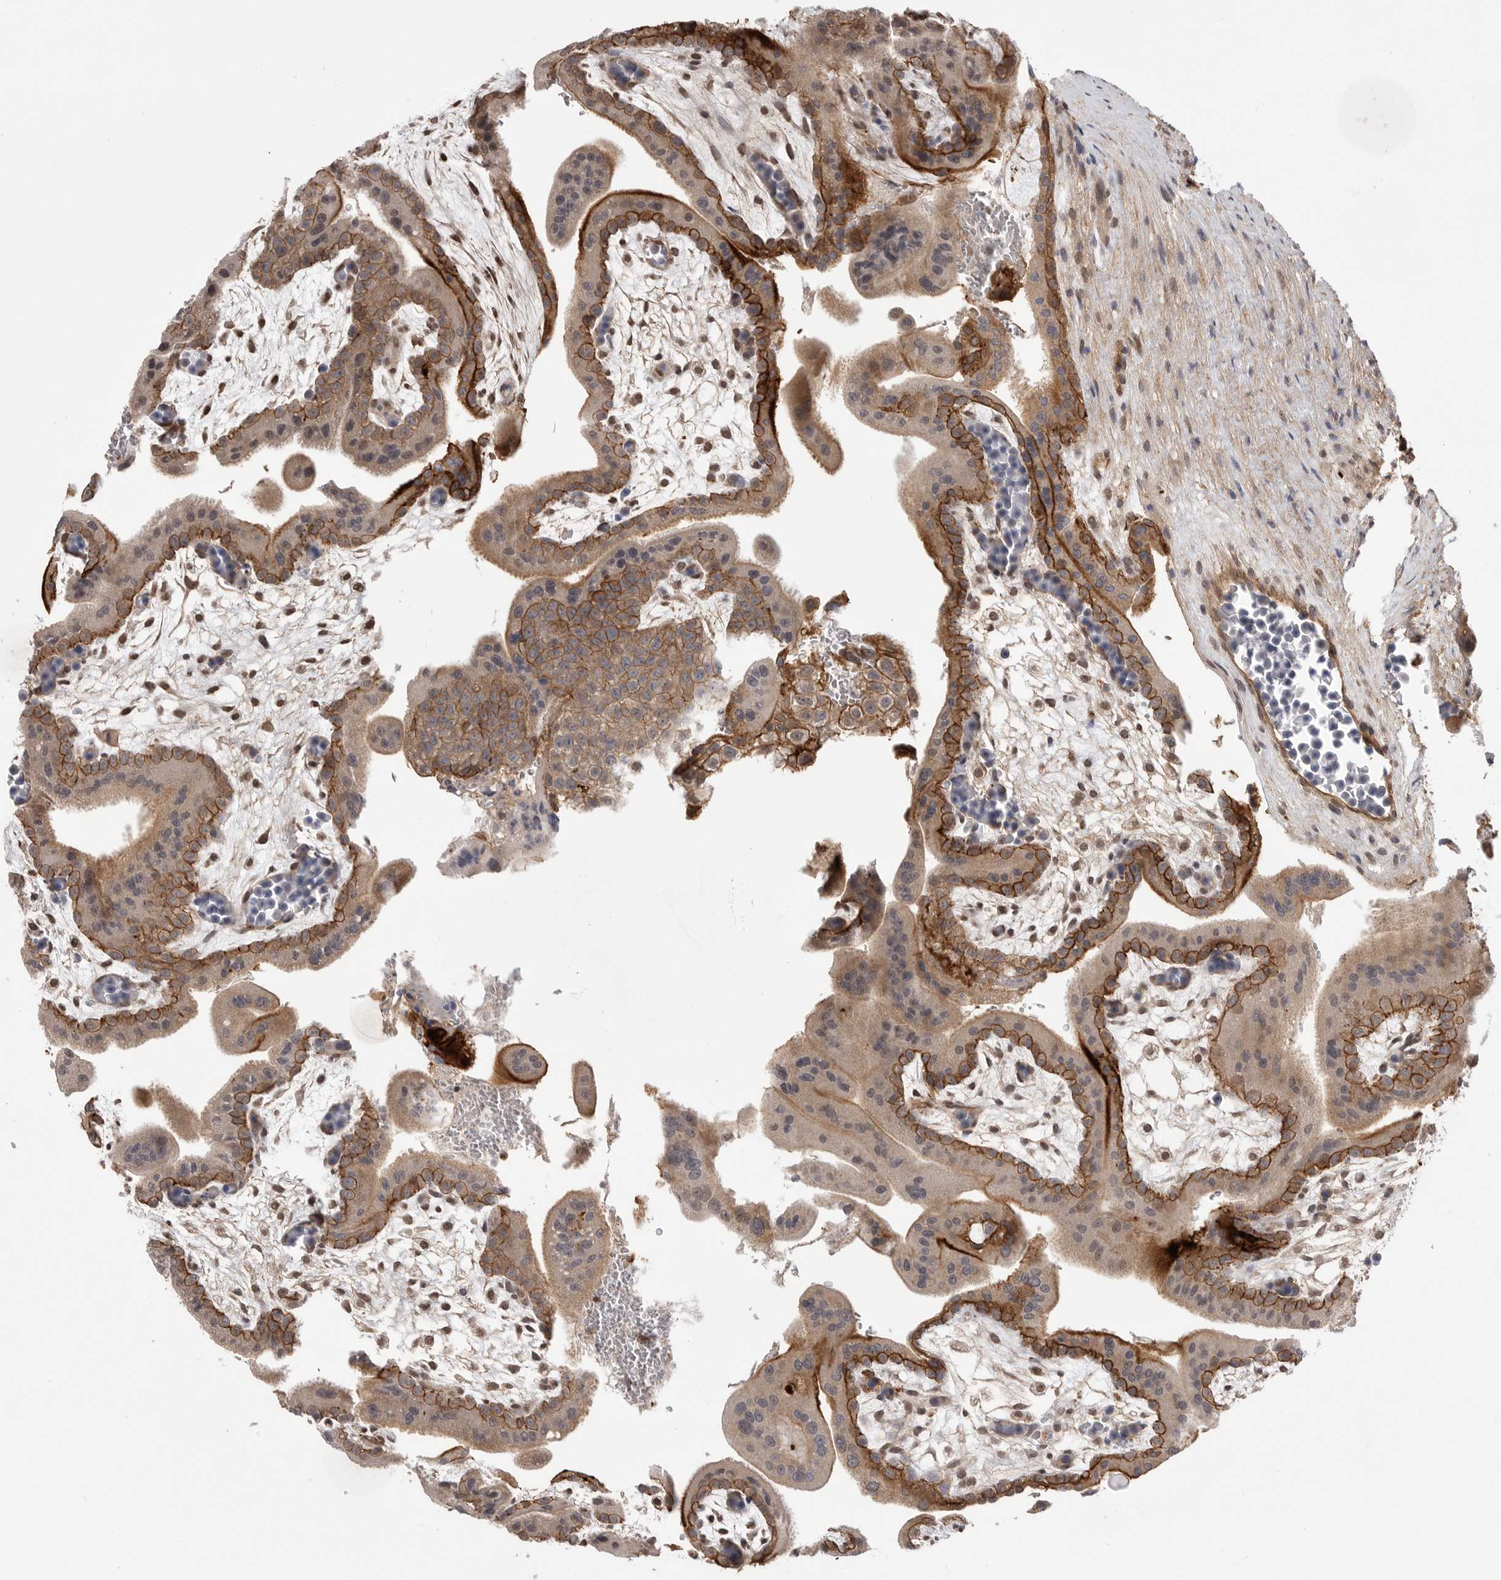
{"staining": {"intensity": "strong", "quantity": ">75%", "location": "cytoplasmic/membranous,nuclear"}, "tissue": "placenta", "cell_type": "Decidual cells", "image_type": "normal", "snomed": [{"axis": "morphology", "description": "Normal tissue, NOS"}, {"axis": "topography", "description": "Placenta"}], "caption": "Human placenta stained for a protein (brown) shows strong cytoplasmic/membranous,nuclear positive positivity in approximately >75% of decidual cells.", "gene": "NECTIN1", "patient": {"sex": "female", "age": 35}}